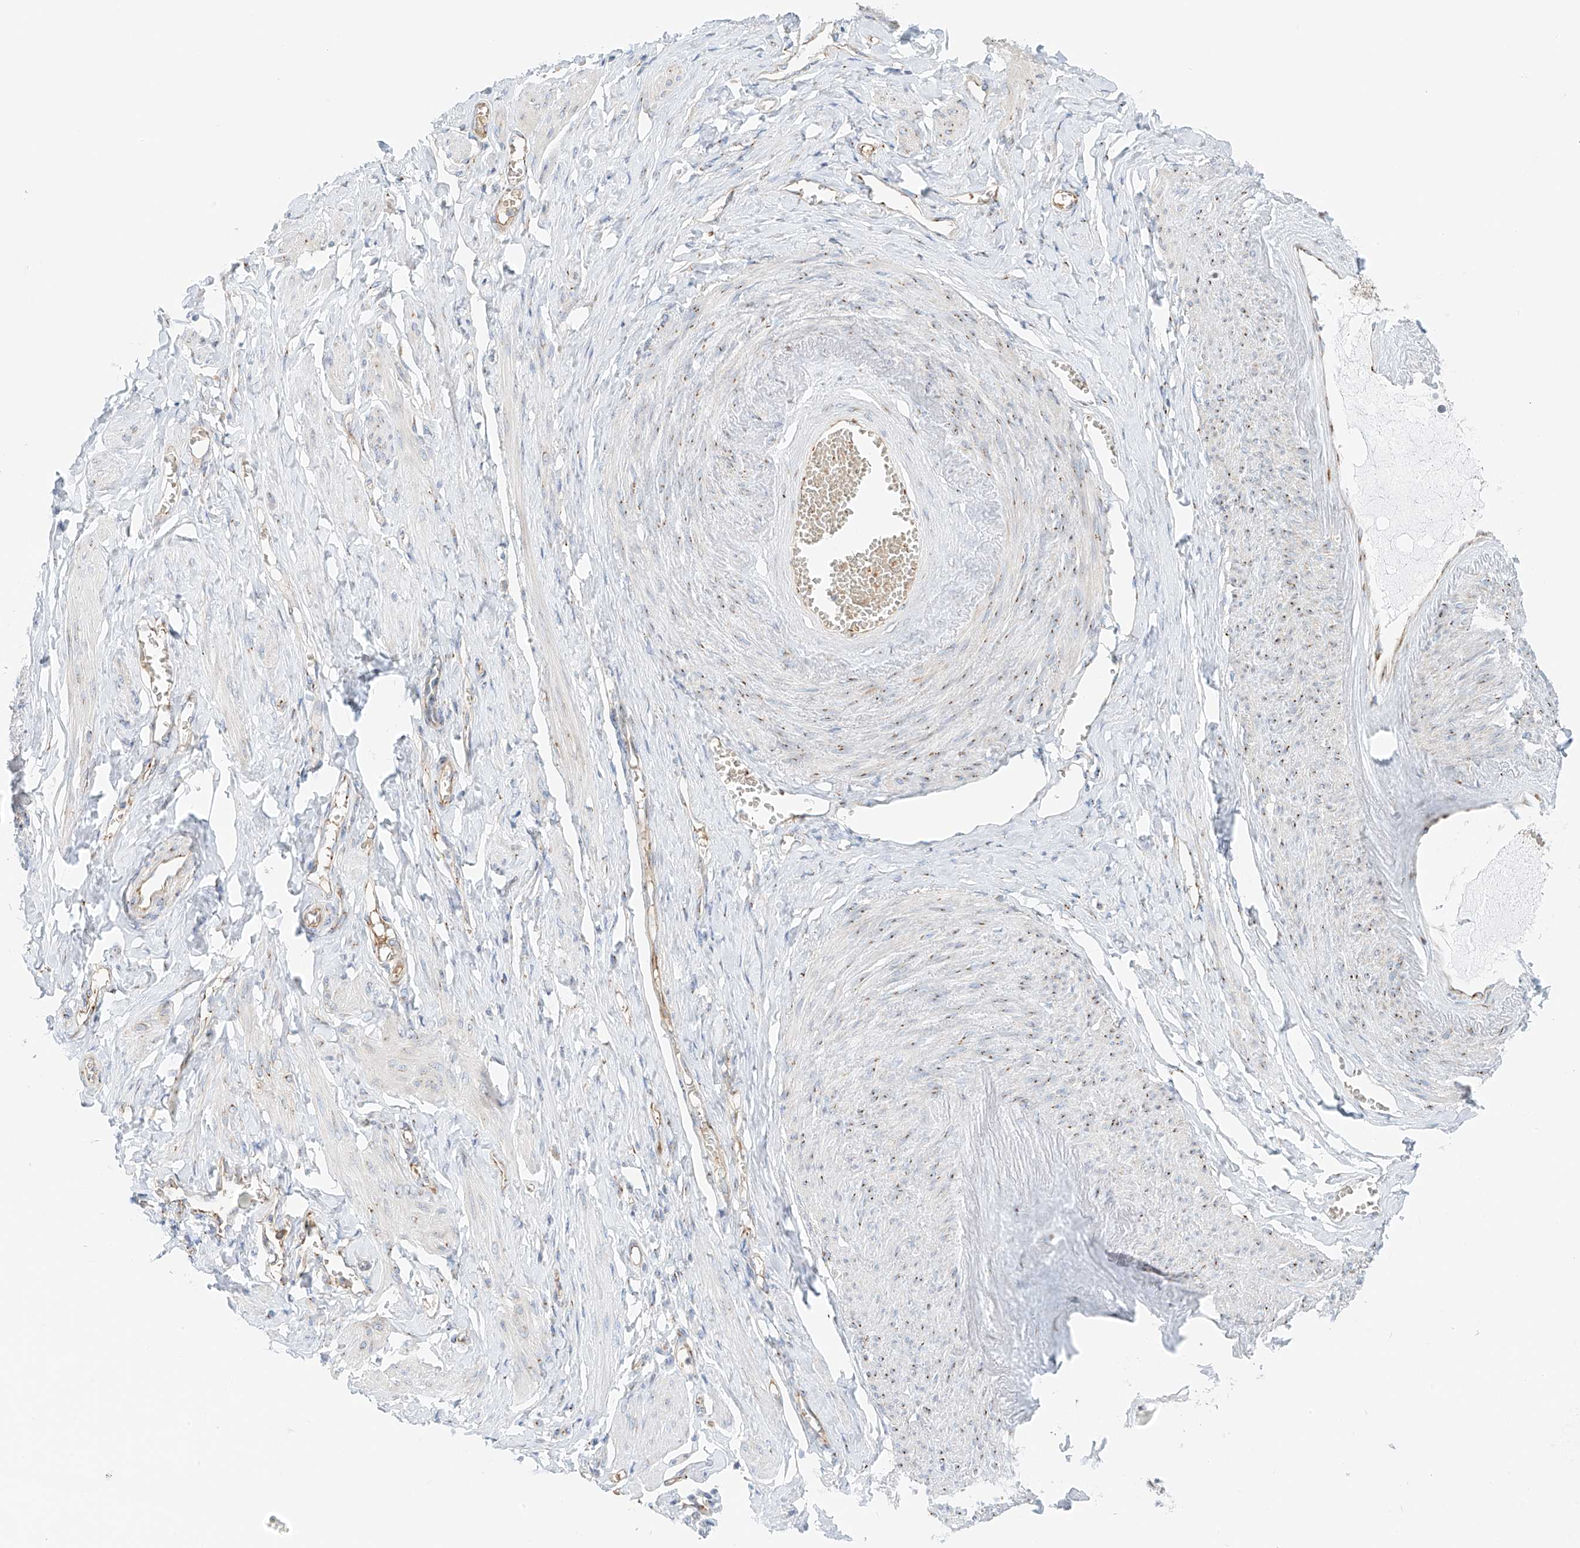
{"staining": {"intensity": "negative", "quantity": "none", "location": "none"}, "tissue": "adipose tissue", "cell_type": "Adipocytes", "image_type": "normal", "snomed": [{"axis": "morphology", "description": "Normal tissue, NOS"}, {"axis": "topography", "description": "Vascular tissue"}, {"axis": "topography", "description": "Fallopian tube"}, {"axis": "topography", "description": "Ovary"}], "caption": "Adipocytes show no significant protein staining in benign adipose tissue.", "gene": "EIPR1", "patient": {"sex": "female", "age": 67}}